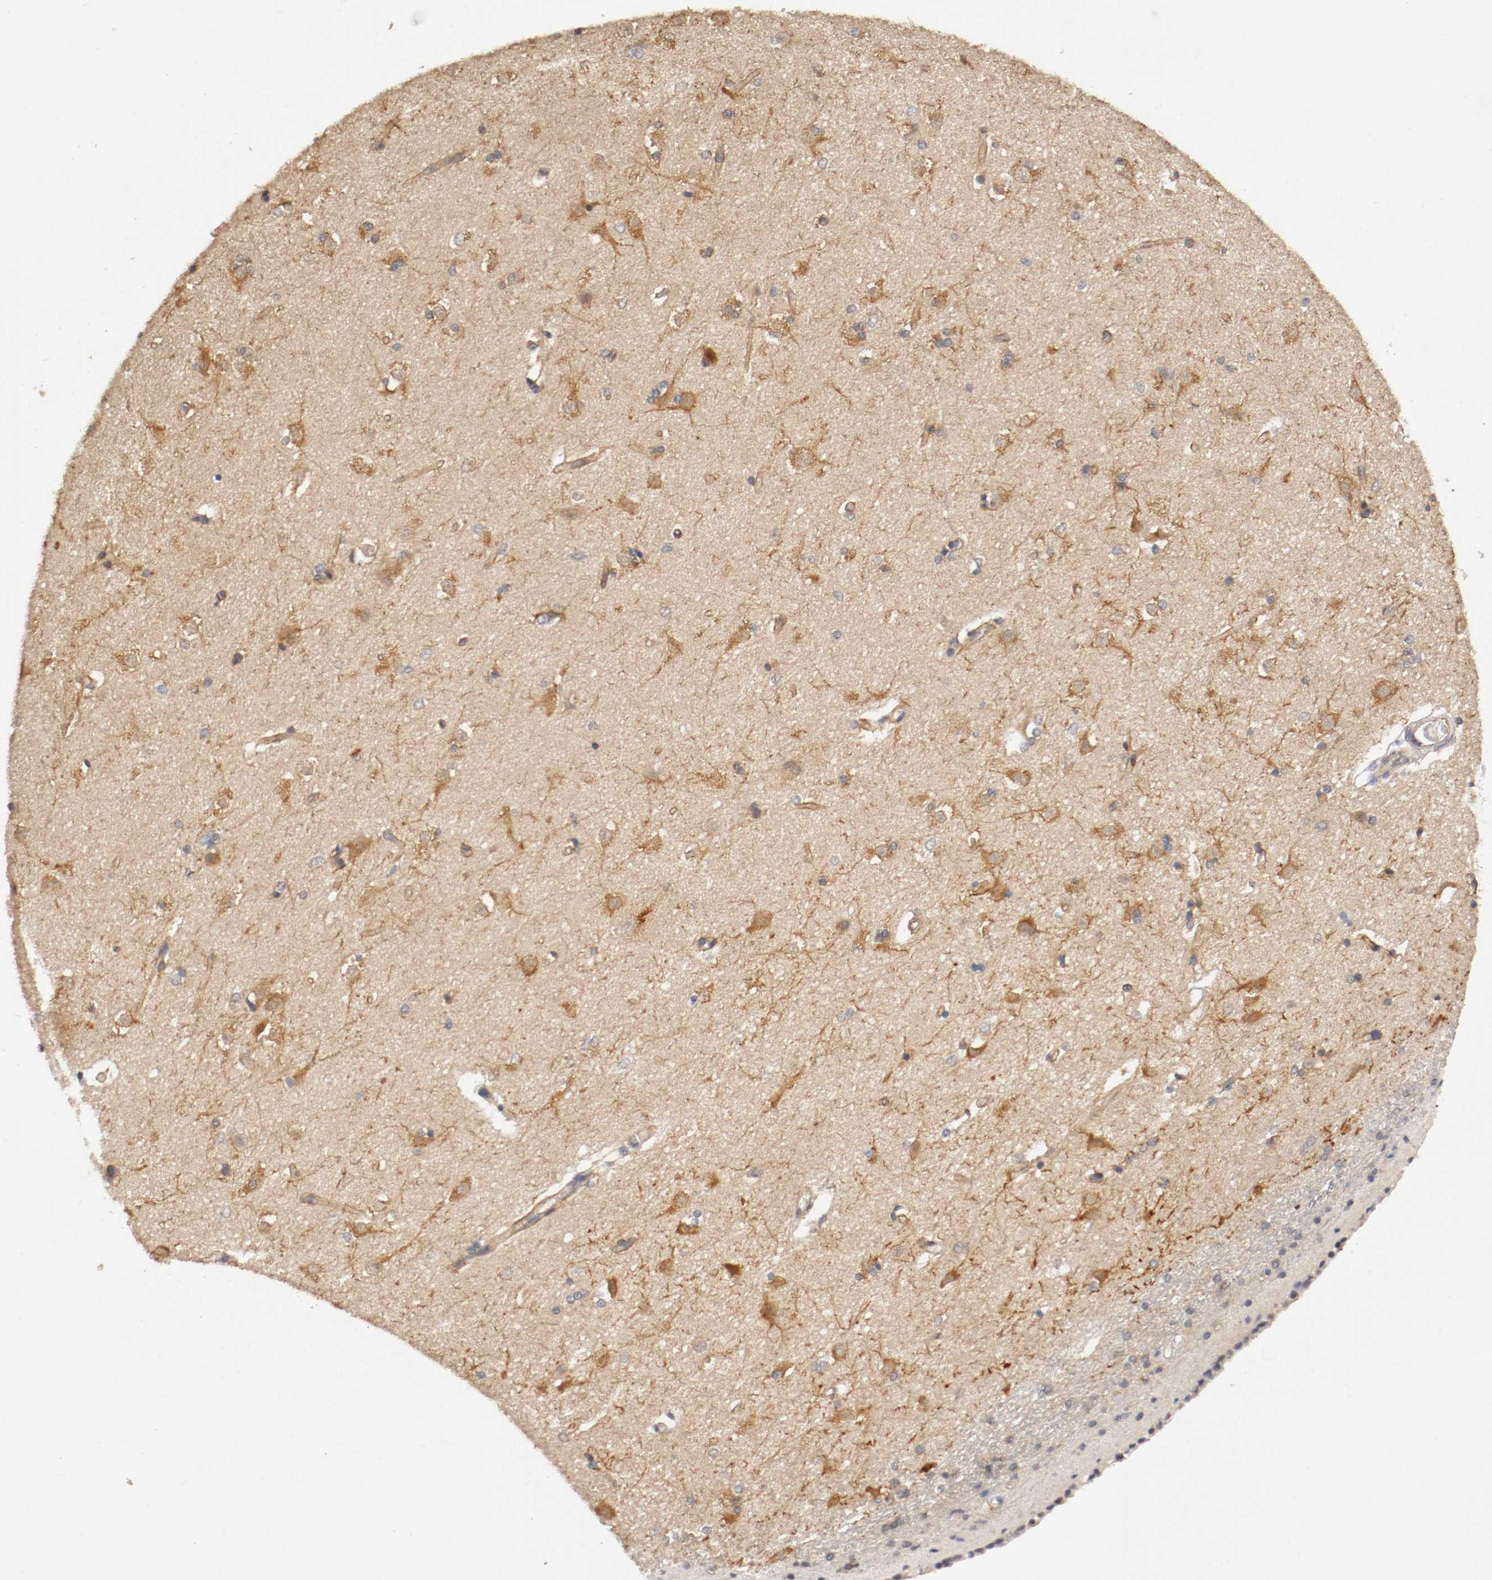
{"staining": {"intensity": "weak", "quantity": "<25%", "location": "cytoplasmic/membranous"}, "tissue": "caudate", "cell_type": "Glial cells", "image_type": "normal", "snomed": [{"axis": "morphology", "description": "Normal tissue, NOS"}, {"axis": "topography", "description": "Lateral ventricle wall"}], "caption": "Immunohistochemistry image of unremarkable human caudate stained for a protein (brown), which exhibits no positivity in glial cells.", "gene": "RBM23", "patient": {"sex": "female", "age": 19}}